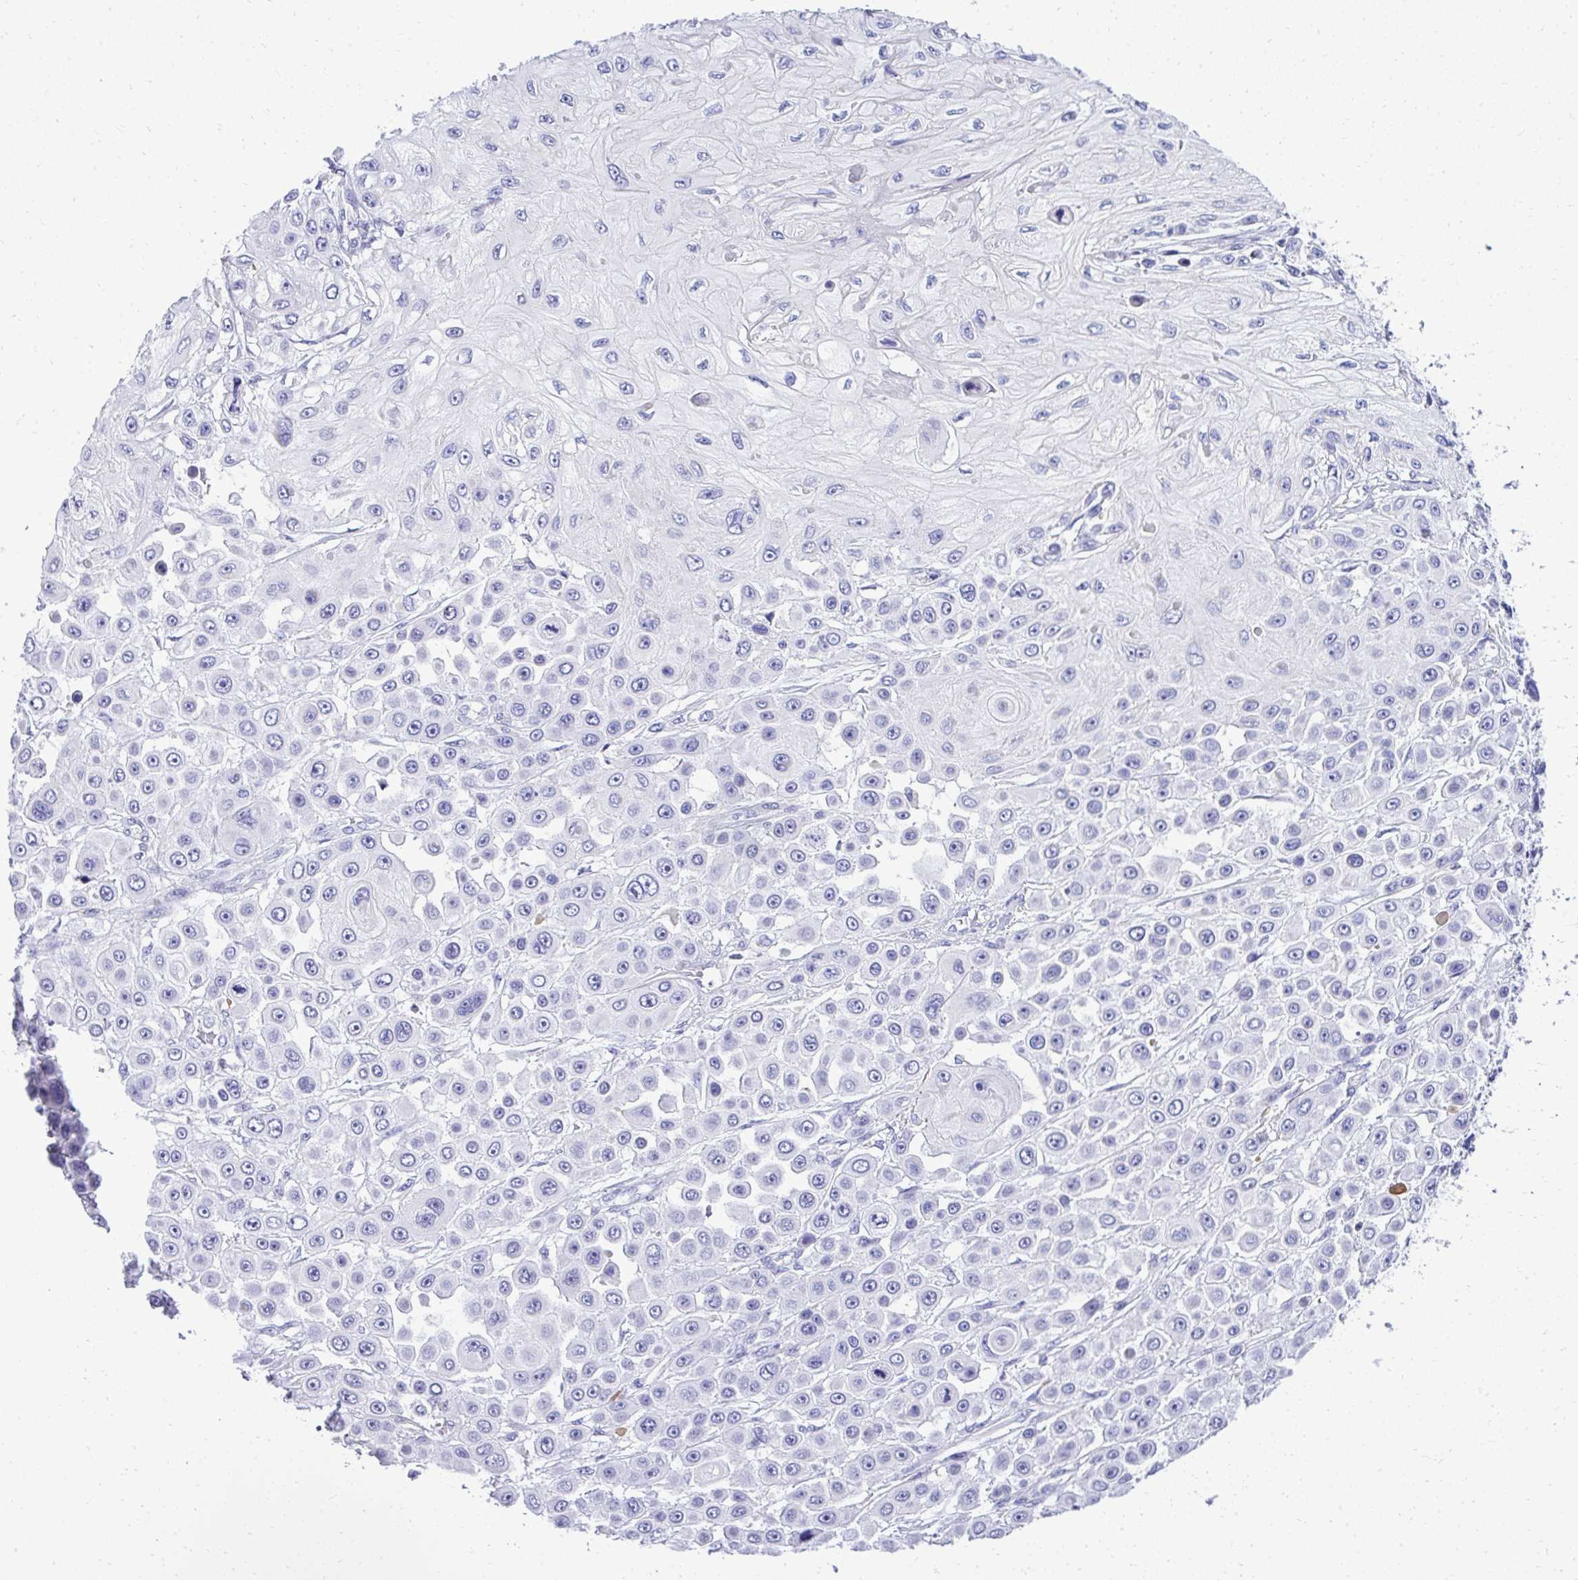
{"staining": {"intensity": "negative", "quantity": "none", "location": "none"}, "tissue": "skin cancer", "cell_type": "Tumor cells", "image_type": "cancer", "snomed": [{"axis": "morphology", "description": "Squamous cell carcinoma, NOS"}, {"axis": "topography", "description": "Skin"}], "caption": "There is no significant positivity in tumor cells of skin cancer (squamous cell carcinoma).", "gene": "ST6GALNAC3", "patient": {"sex": "male", "age": 67}}